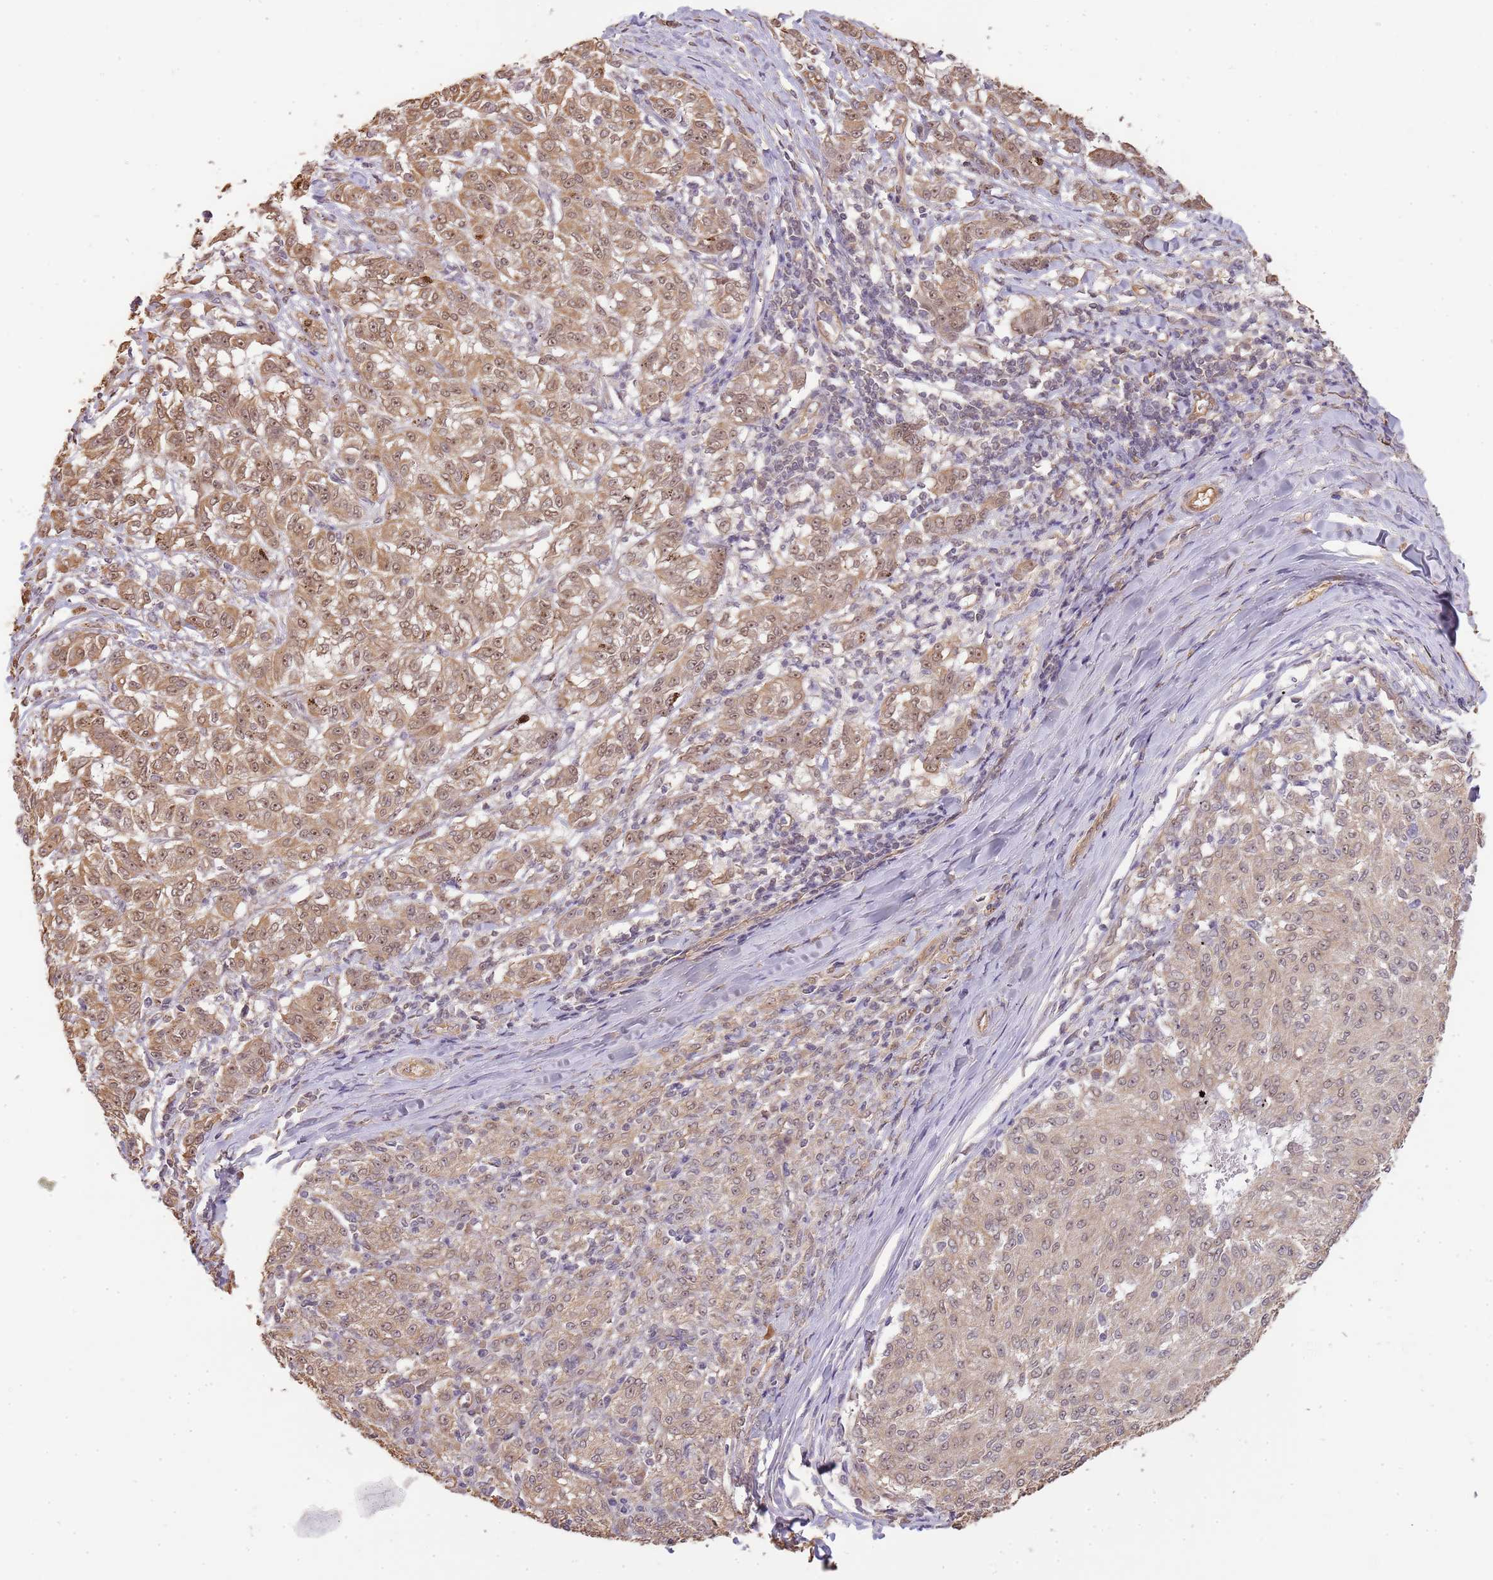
{"staining": {"intensity": "moderate", "quantity": ">75%", "location": "cytoplasmic/membranous,nuclear"}, "tissue": "melanoma", "cell_type": "Tumor cells", "image_type": "cancer", "snomed": [{"axis": "morphology", "description": "Malignant melanoma, NOS"}, {"axis": "topography", "description": "Skin"}], "caption": "Malignant melanoma tissue reveals moderate cytoplasmic/membranous and nuclear staining in approximately >75% of tumor cells", "gene": "SURF2", "patient": {"sex": "female", "age": 72}}